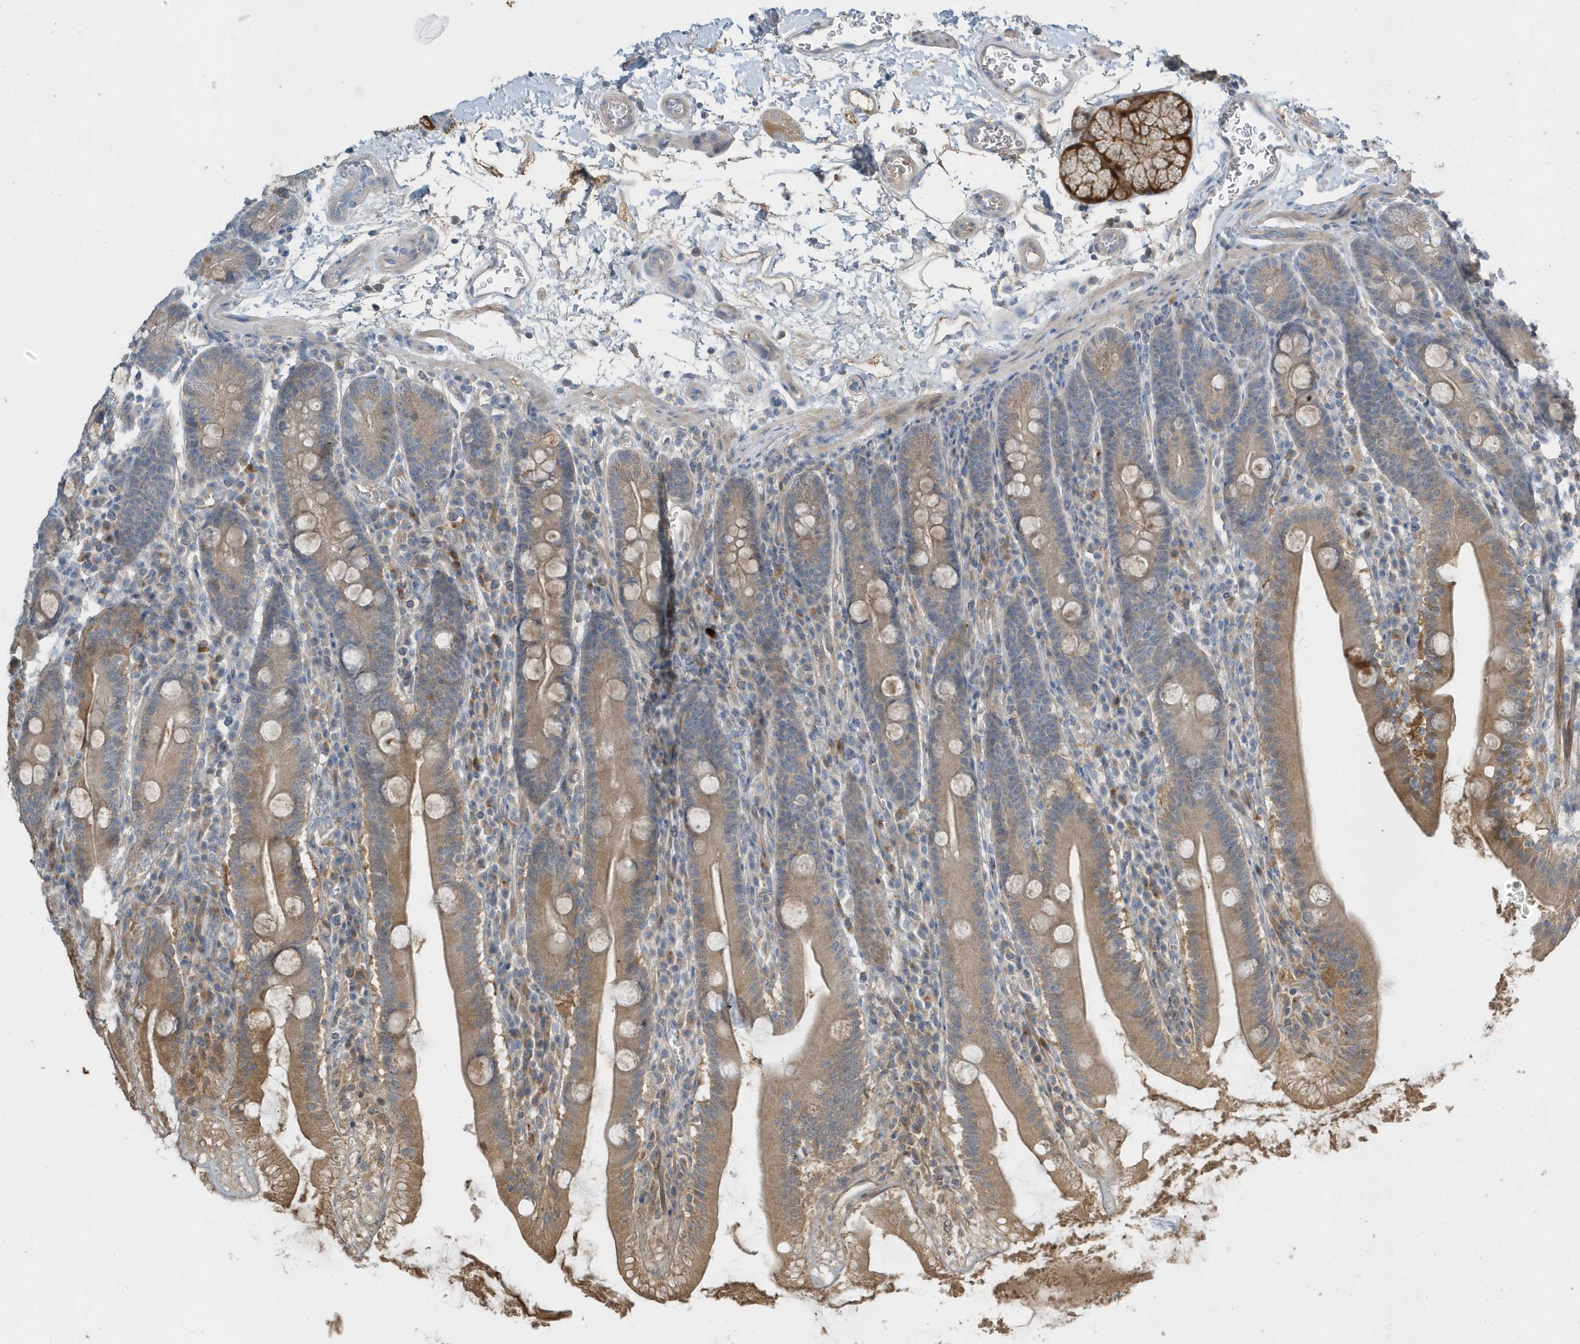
{"staining": {"intensity": "moderate", "quantity": ">75%", "location": "cytoplasmic/membranous,nuclear"}, "tissue": "duodenum", "cell_type": "Glandular cells", "image_type": "normal", "snomed": [{"axis": "morphology", "description": "Normal tissue, NOS"}, {"axis": "topography", "description": "Duodenum"}], "caption": "Immunohistochemistry (IHC) of benign duodenum shows medium levels of moderate cytoplasmic/membranous,nuclear positivity in about >75% of glandular cells. (brown staining indicates protein expression, while blue staining denotes nuclei).", "gene": "USP53", "patient": {"sex": "male", "age": 35}}